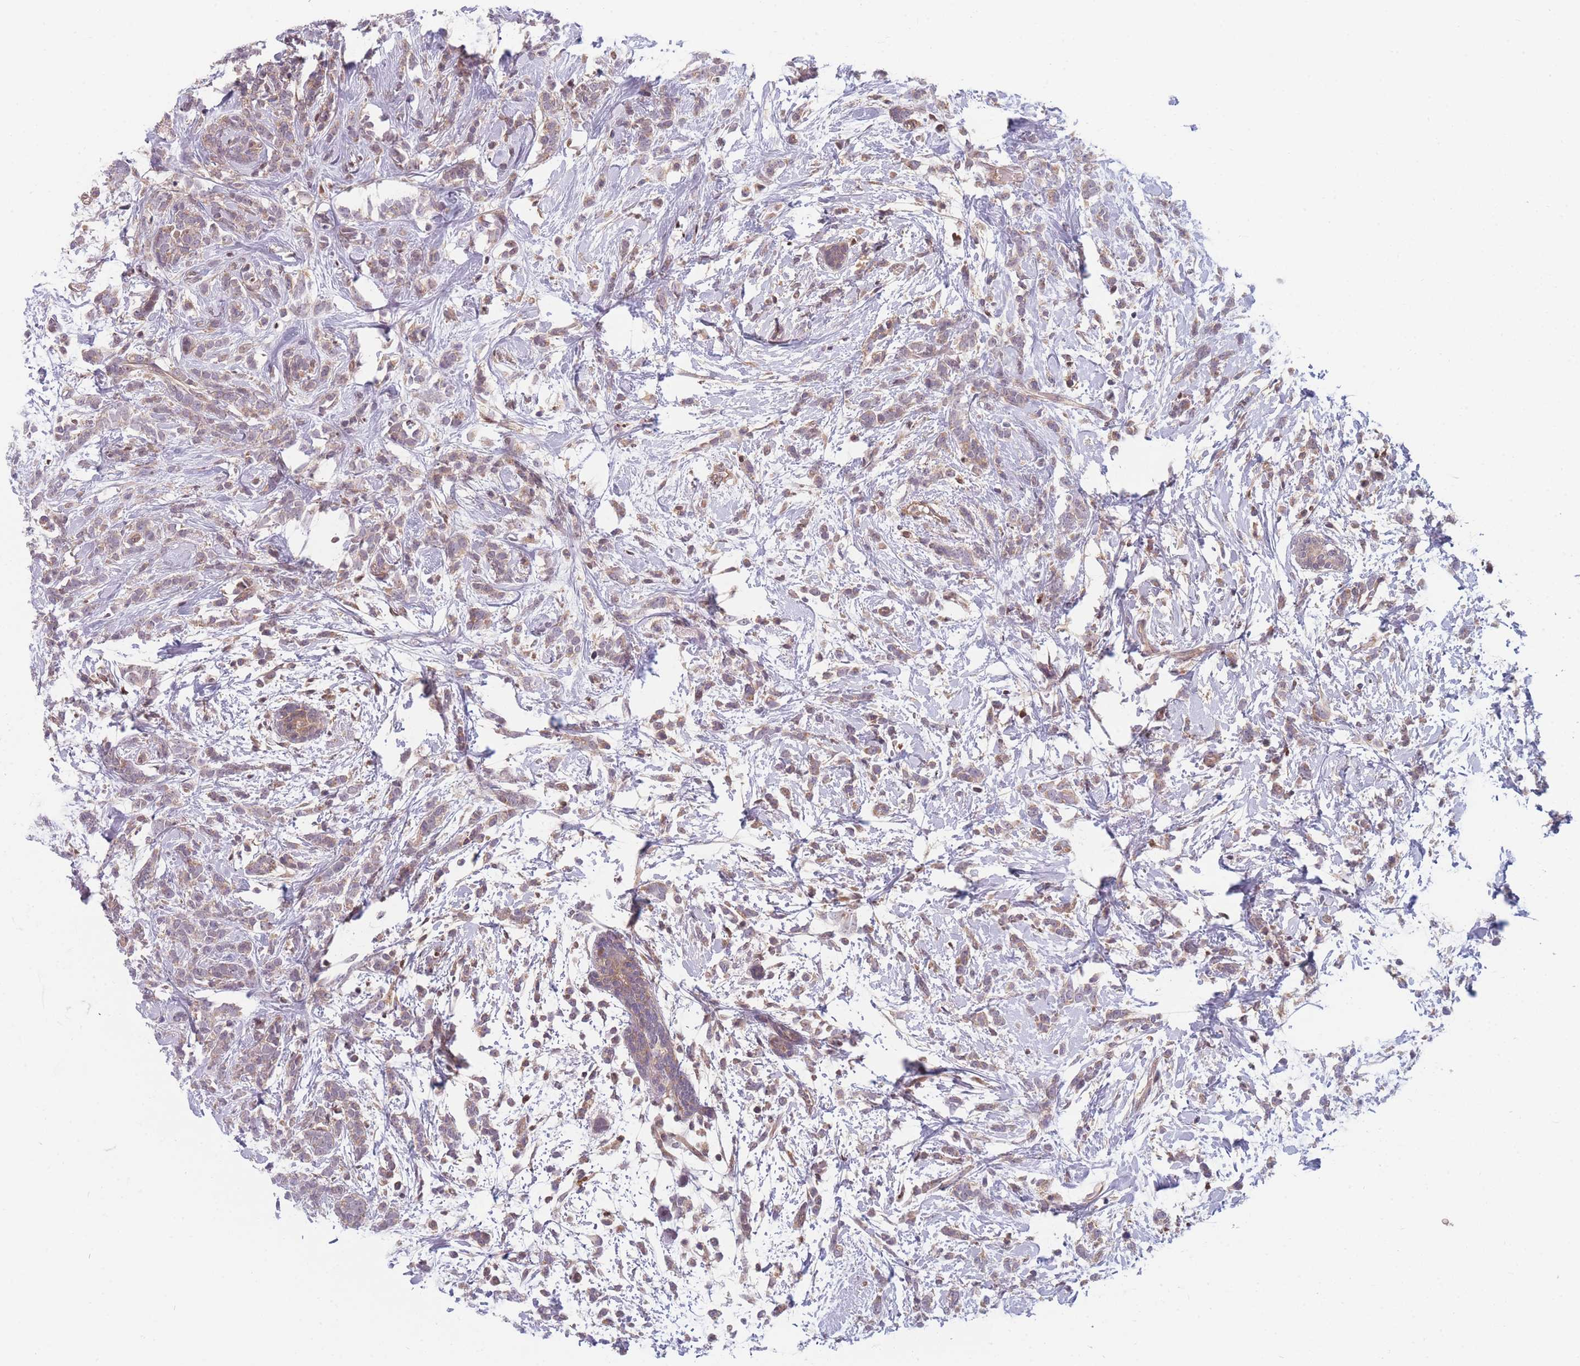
{"staining": {"intensity": "moderate", "quantity": "25%-75%", "location": "cytoplasmic/membranous"}, "tissue": "breast cancer", "cell_type": "Tumor cells", "image_type": "cancer", "snomed": [{"axis": "morphology", "description": "Lobular carcinoma"}, {"axis": "topography", "description": "Breast"}], "caption": "Immunohistochemistry (IHC) image of neoplastic tissue: breast lobular carcinoma stained using IHC exhibits medium levels of moderate protein expression localized specifically in the cytoplasmic/membranous of tumor cells, appearing as a cytoplasmic/membranous brown color.", "gene": "FAM153A", "patient": {"sex": "female", "age": 58}}